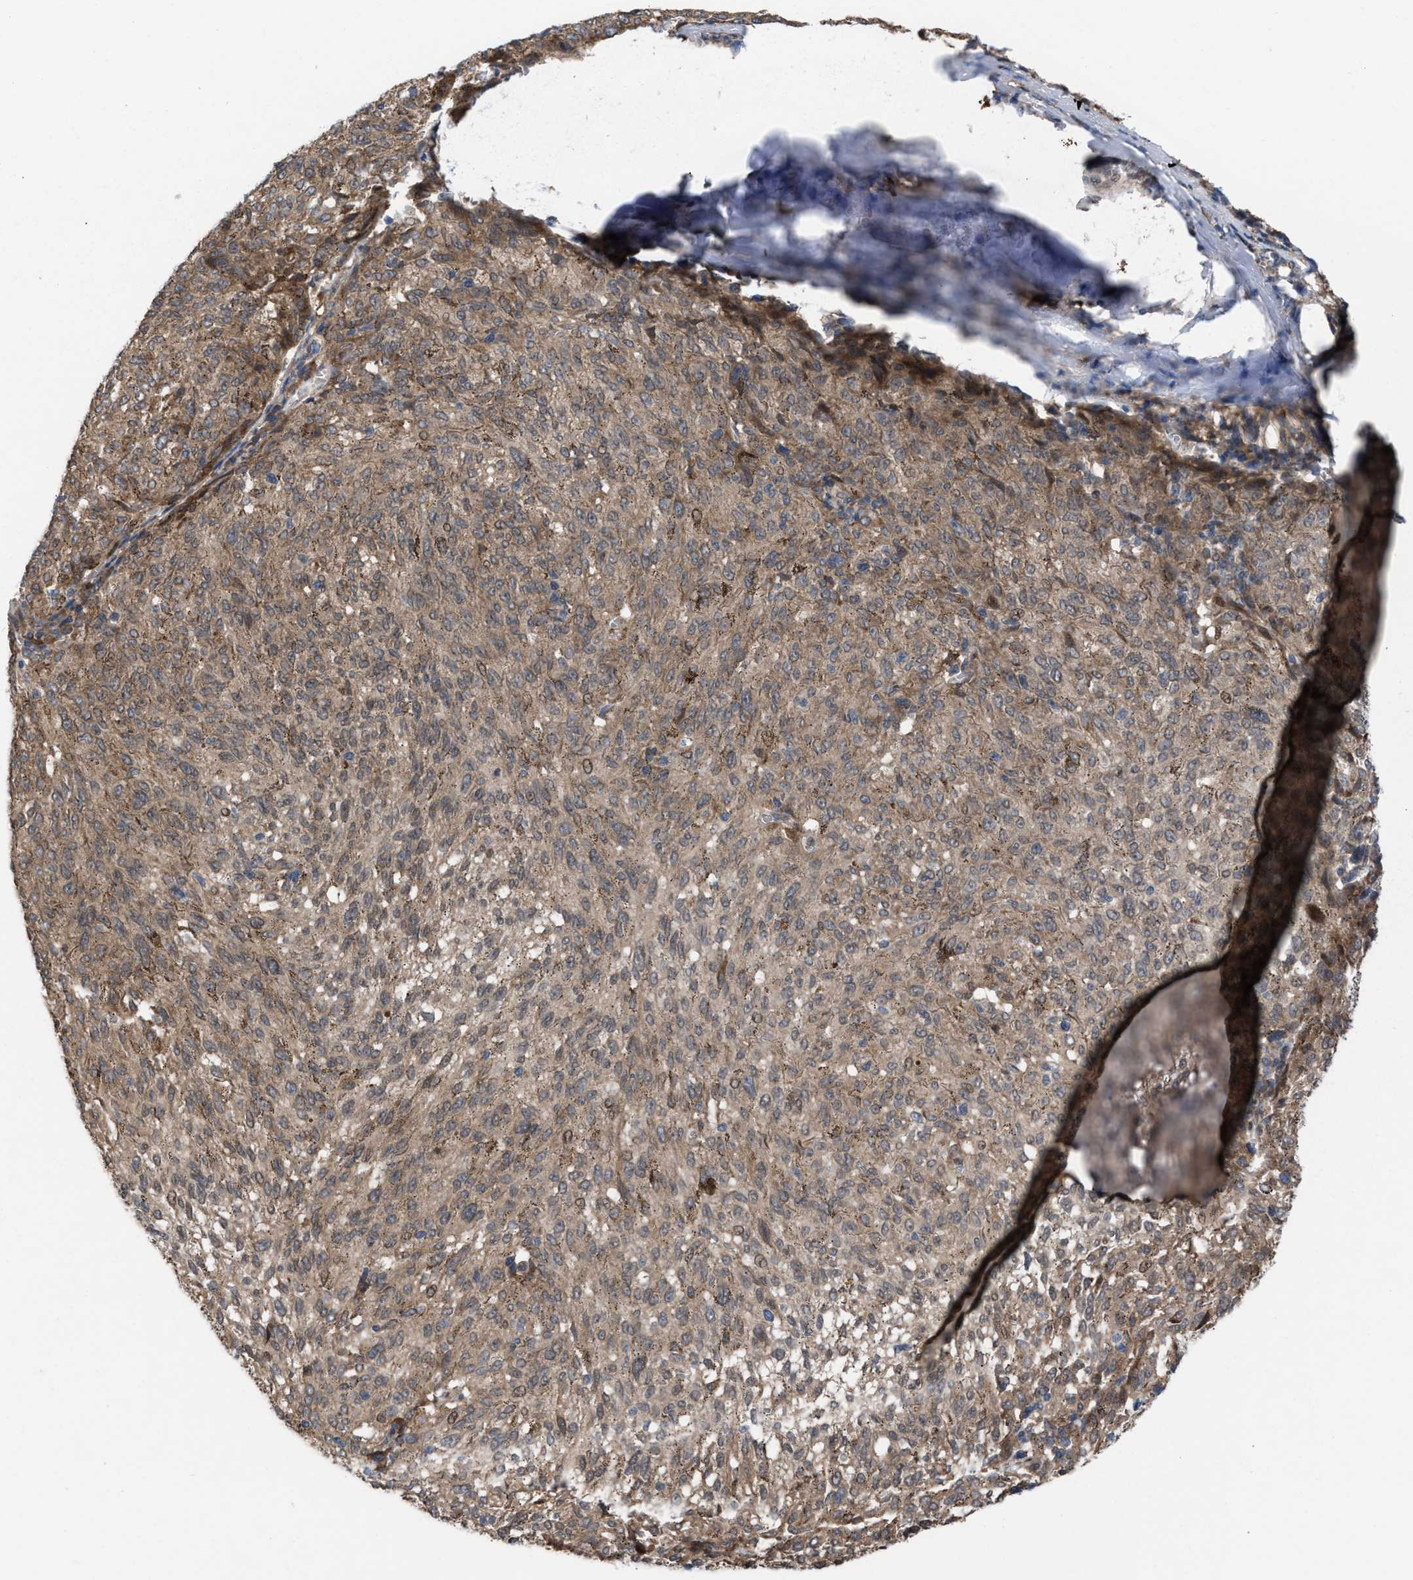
{"staining": {"intensity": "weak", "quantity": ">75%", "location": "cytoplasmic/membranous"}, "tissue": "melanoma", "cell_type": "Tumor cells", "image_type": "cancer", "snomed": [{"axis": "morphology", "description": "Malignant melanoma, NOS"}, {"axis": "topography", "description": "Skin"}], "caption": "This image demonstrates immunohistochemistry (IHC) staining of melanoma, with low weak cytoplasmic/membranous positivity in approximately >75% of tumor cells.", "gene": "TP53BP2", "patient": {"sex": "female", "age": 72}}